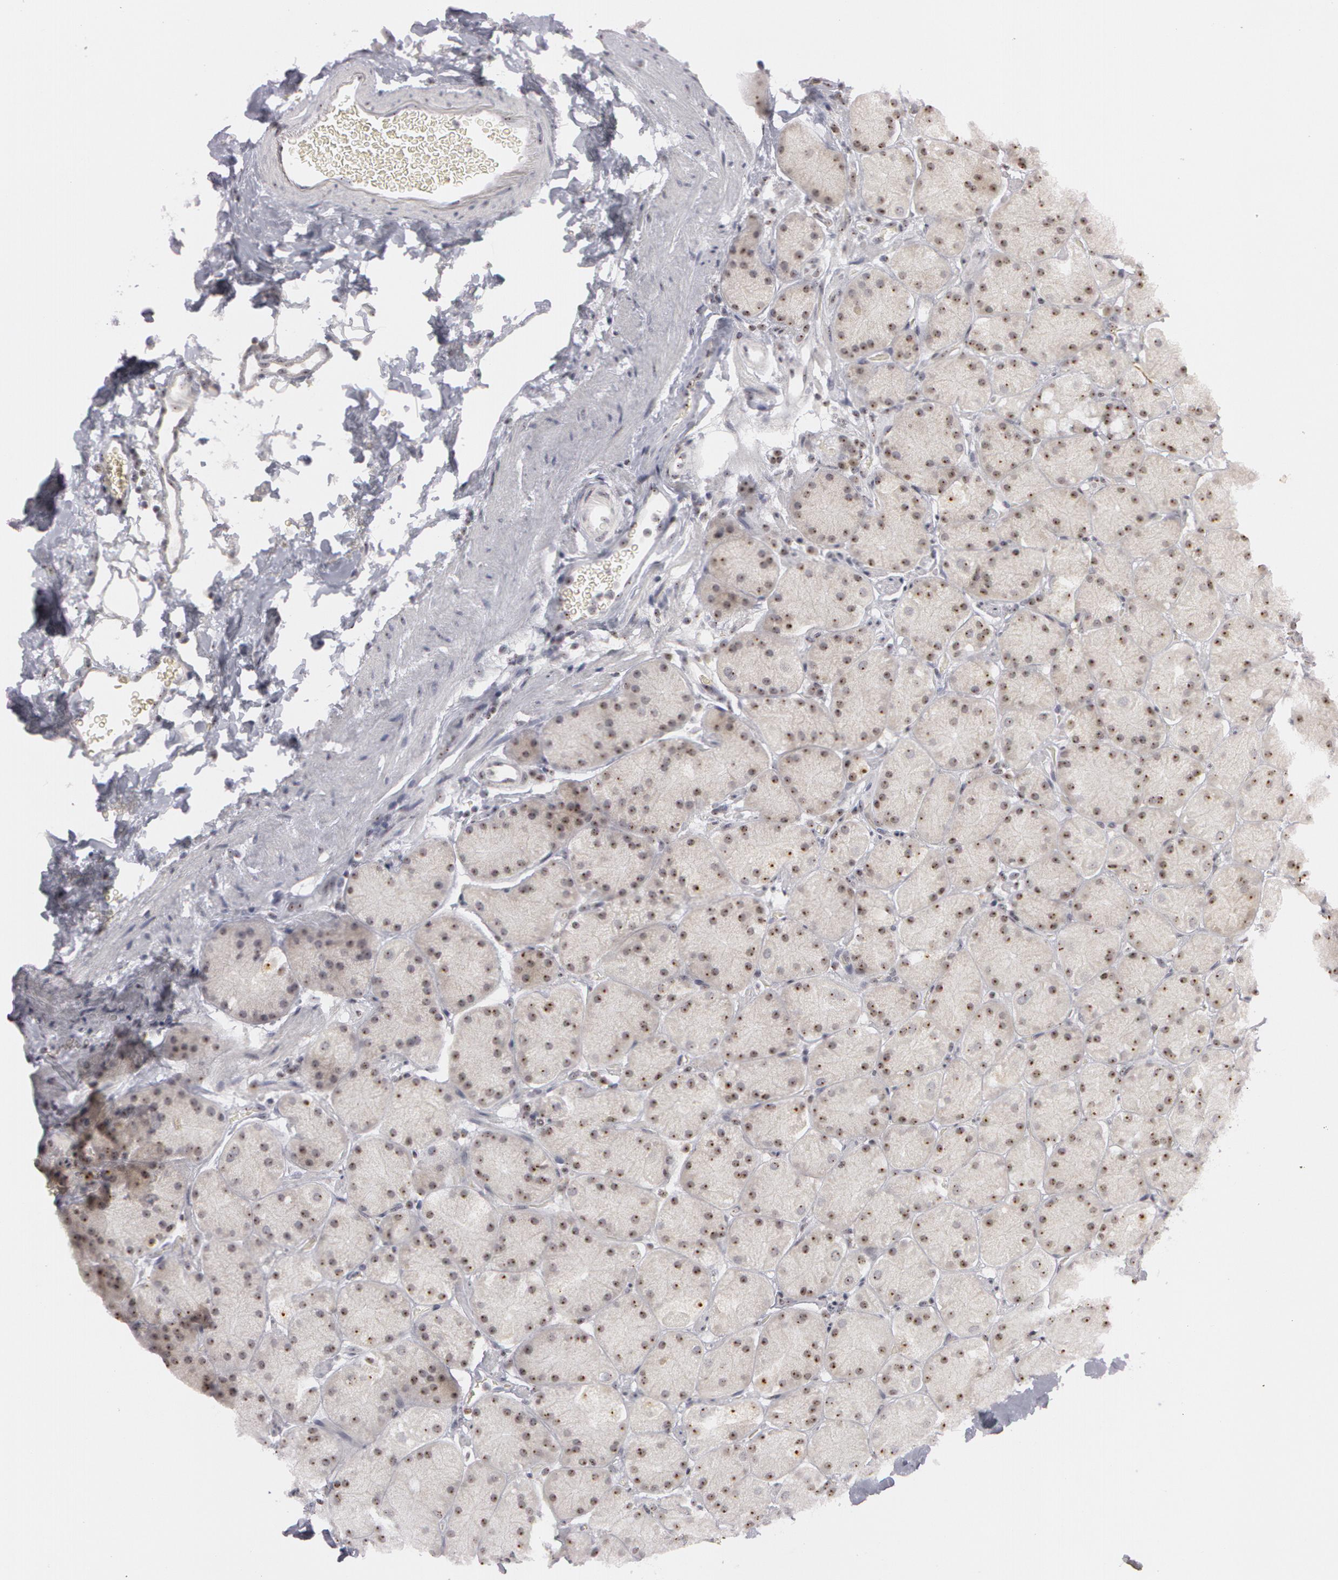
{"staining": {"intensity": "moderate", "quantity": ">75%", "location": "nuclear"}, "tissue": "stomach", "cell_type": "Glandular cells", "image_type": "normal", "snomed": [{"axis": "morphology", "description": "Normal tissue, NOS"}, {"axis": "topography", "description": "Stomach, upper"}, {"axis": "topography", "description": "Stomach"}], "caption": "Unremarkable stomach was stained to show a protein in brown. There is medium levels of moderate nuclear staining in approximately >75% of glandular cells.", "gene": "FBL", "patient": {"sex": "male", "age": 76}}